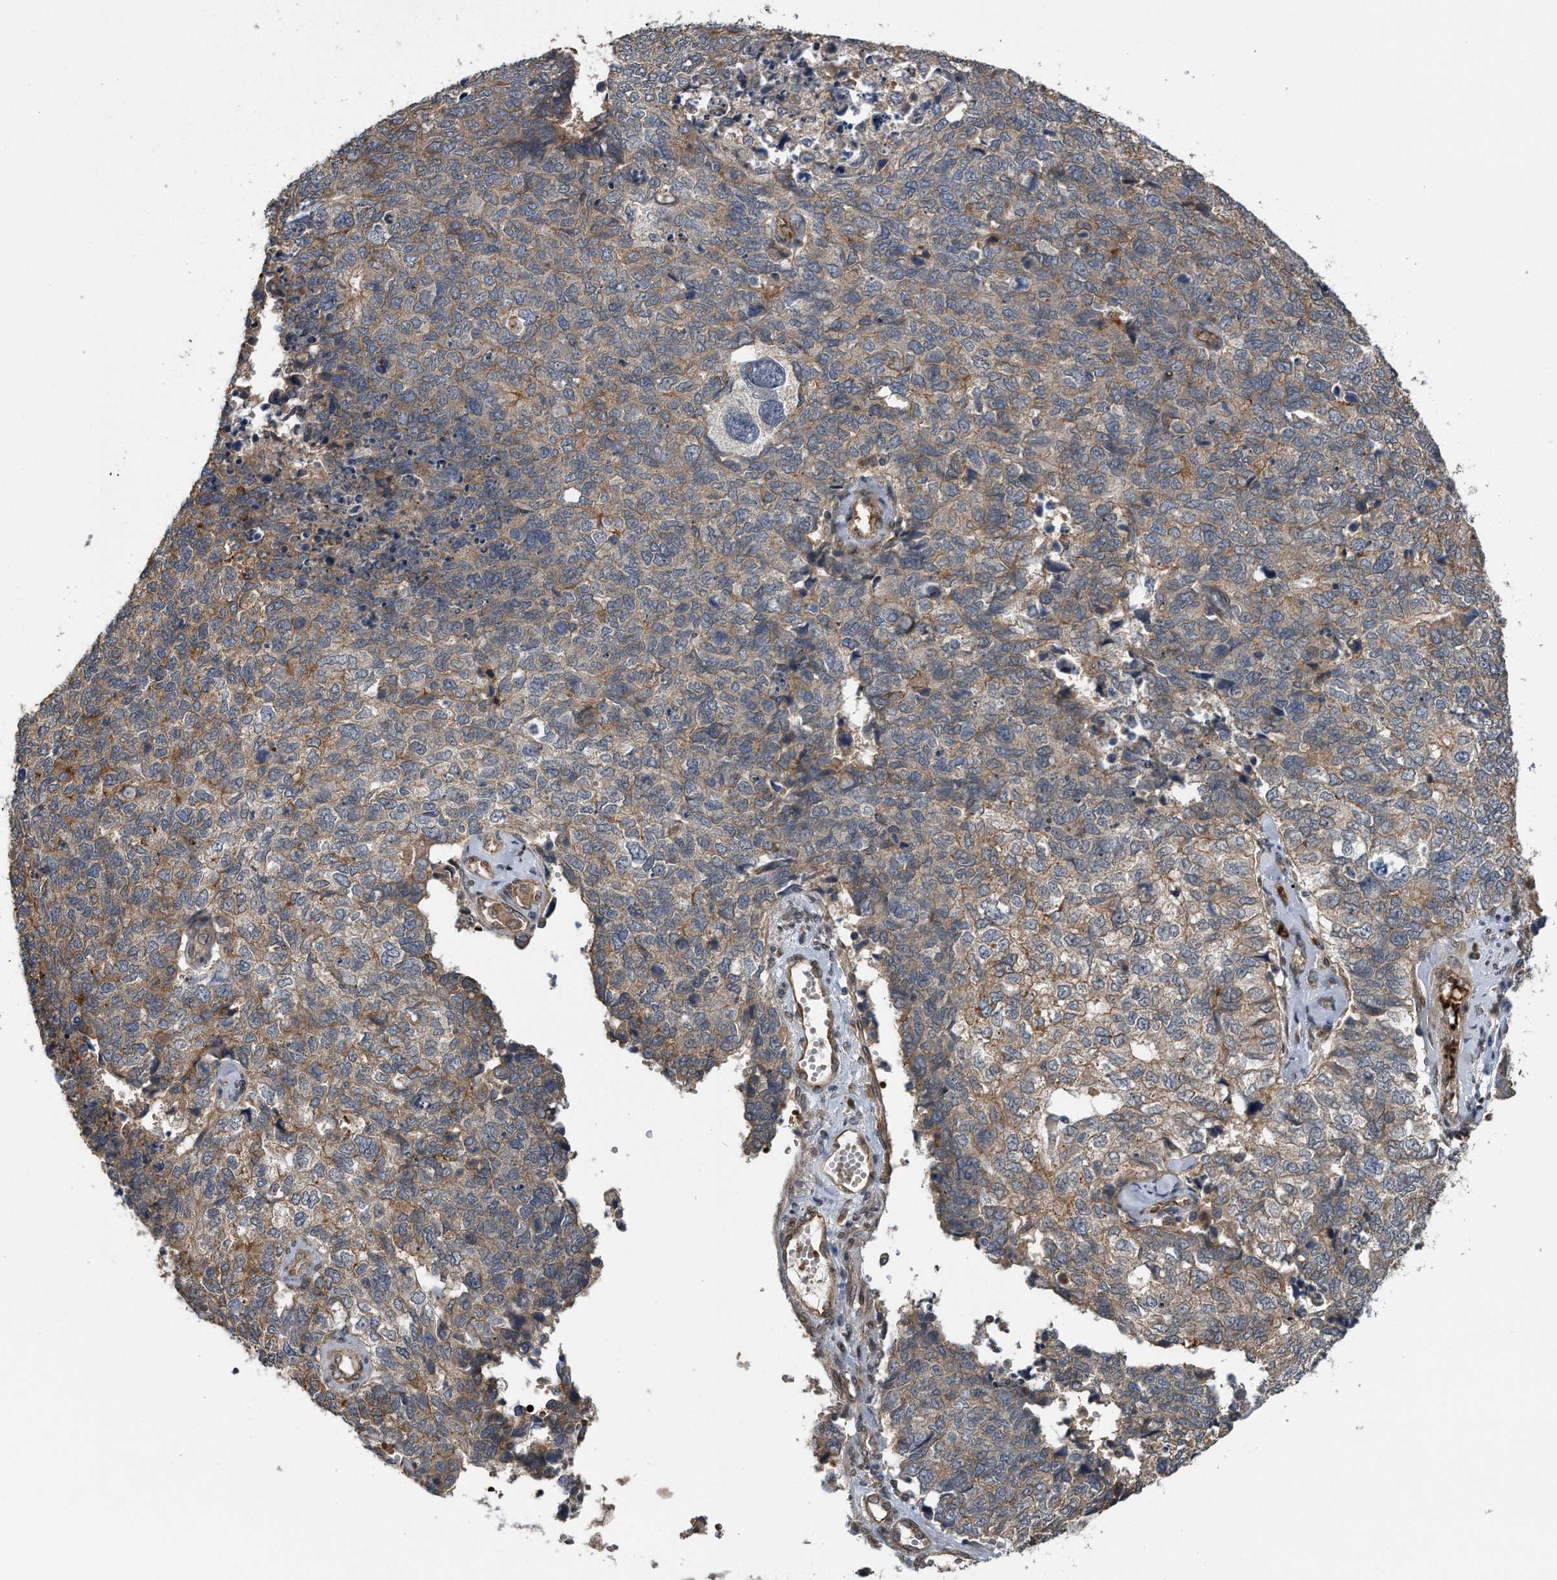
{"staining": {"intensity": "moderate", "quantity": "25%-75%", "location": "cytoplasmic/membranous"}, "tissue": "cervical cancer", "cell_type": "Tumor cells", "image_type": "cancer", "snomed": [{"axis": "morphology", "description": "Squamous cell carcinoma, NOS"}, {"axis": "topography", "description": "Cervix"}], "caption": "High-power microscopy captured an IHC histopathology image of cervical squamous cell carcinoma, revealing moderate cytoplasmic/membranous staining in about 25%-75% of tumor cells.", "gene": "ZNF79", "patient": {"sex": "female", "age": 63}}